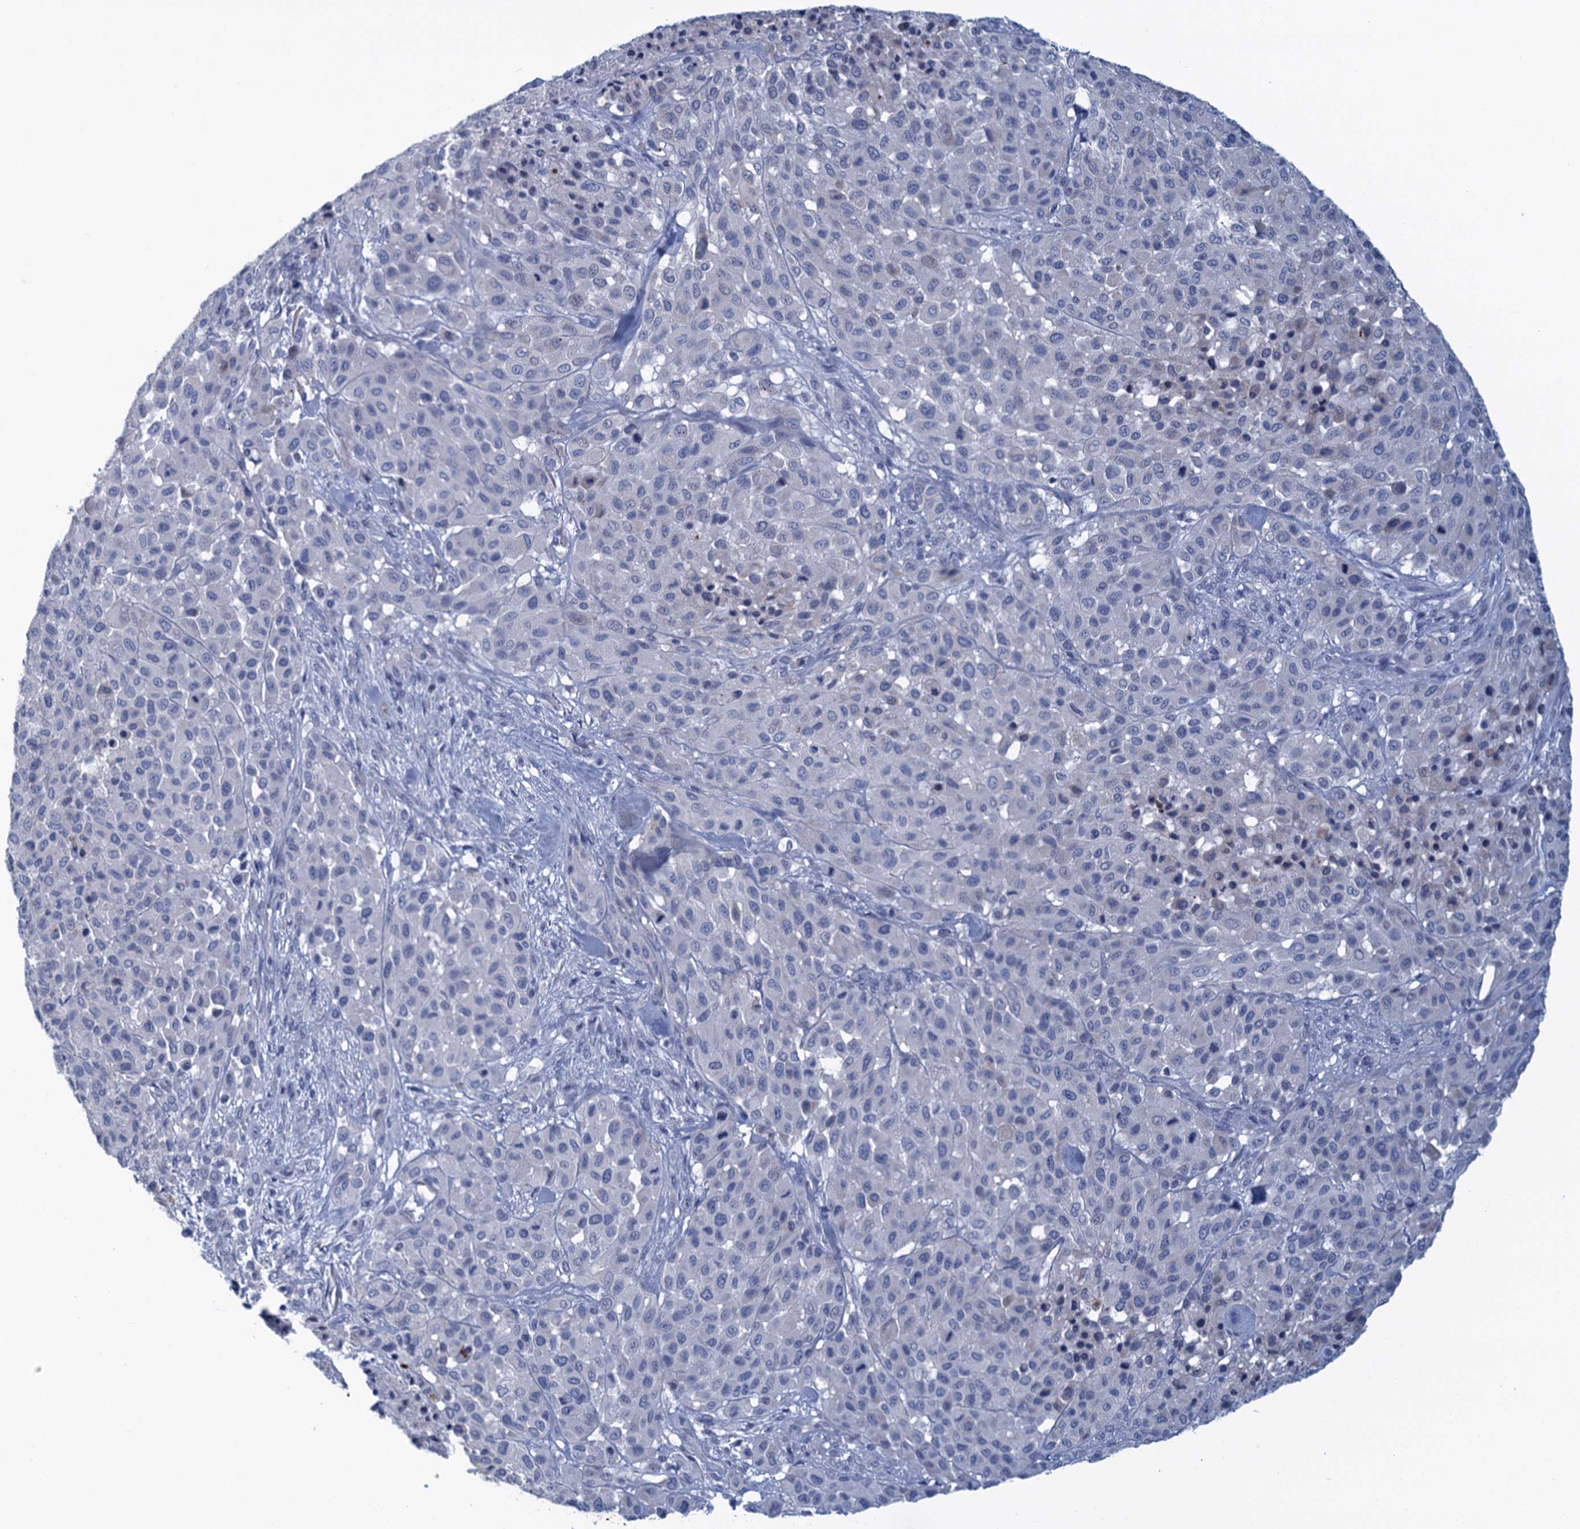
{"staining": {"intensity": "negative", "quantity": "none", "location": "none"}, "tissue": "melanoma", "cell_type": "Tumor cells", "image_type": "cancer", "snomed": [{"axis": "morphology", "description": "Malignant melanoma, Metastatic site"}, {"axis": "topography", "description": "Skin"}], "caption": "Tumor cells are negative for protein expression in human malignant melanoma (metastatic site). The staining was performed using DAB to visualize the protein expression in brown, while the nuclei were stained in blue with hematoxylin (Magnification: 20x).", "gene": "SCEL", "patient": {"sex": "female", "age": 81}}